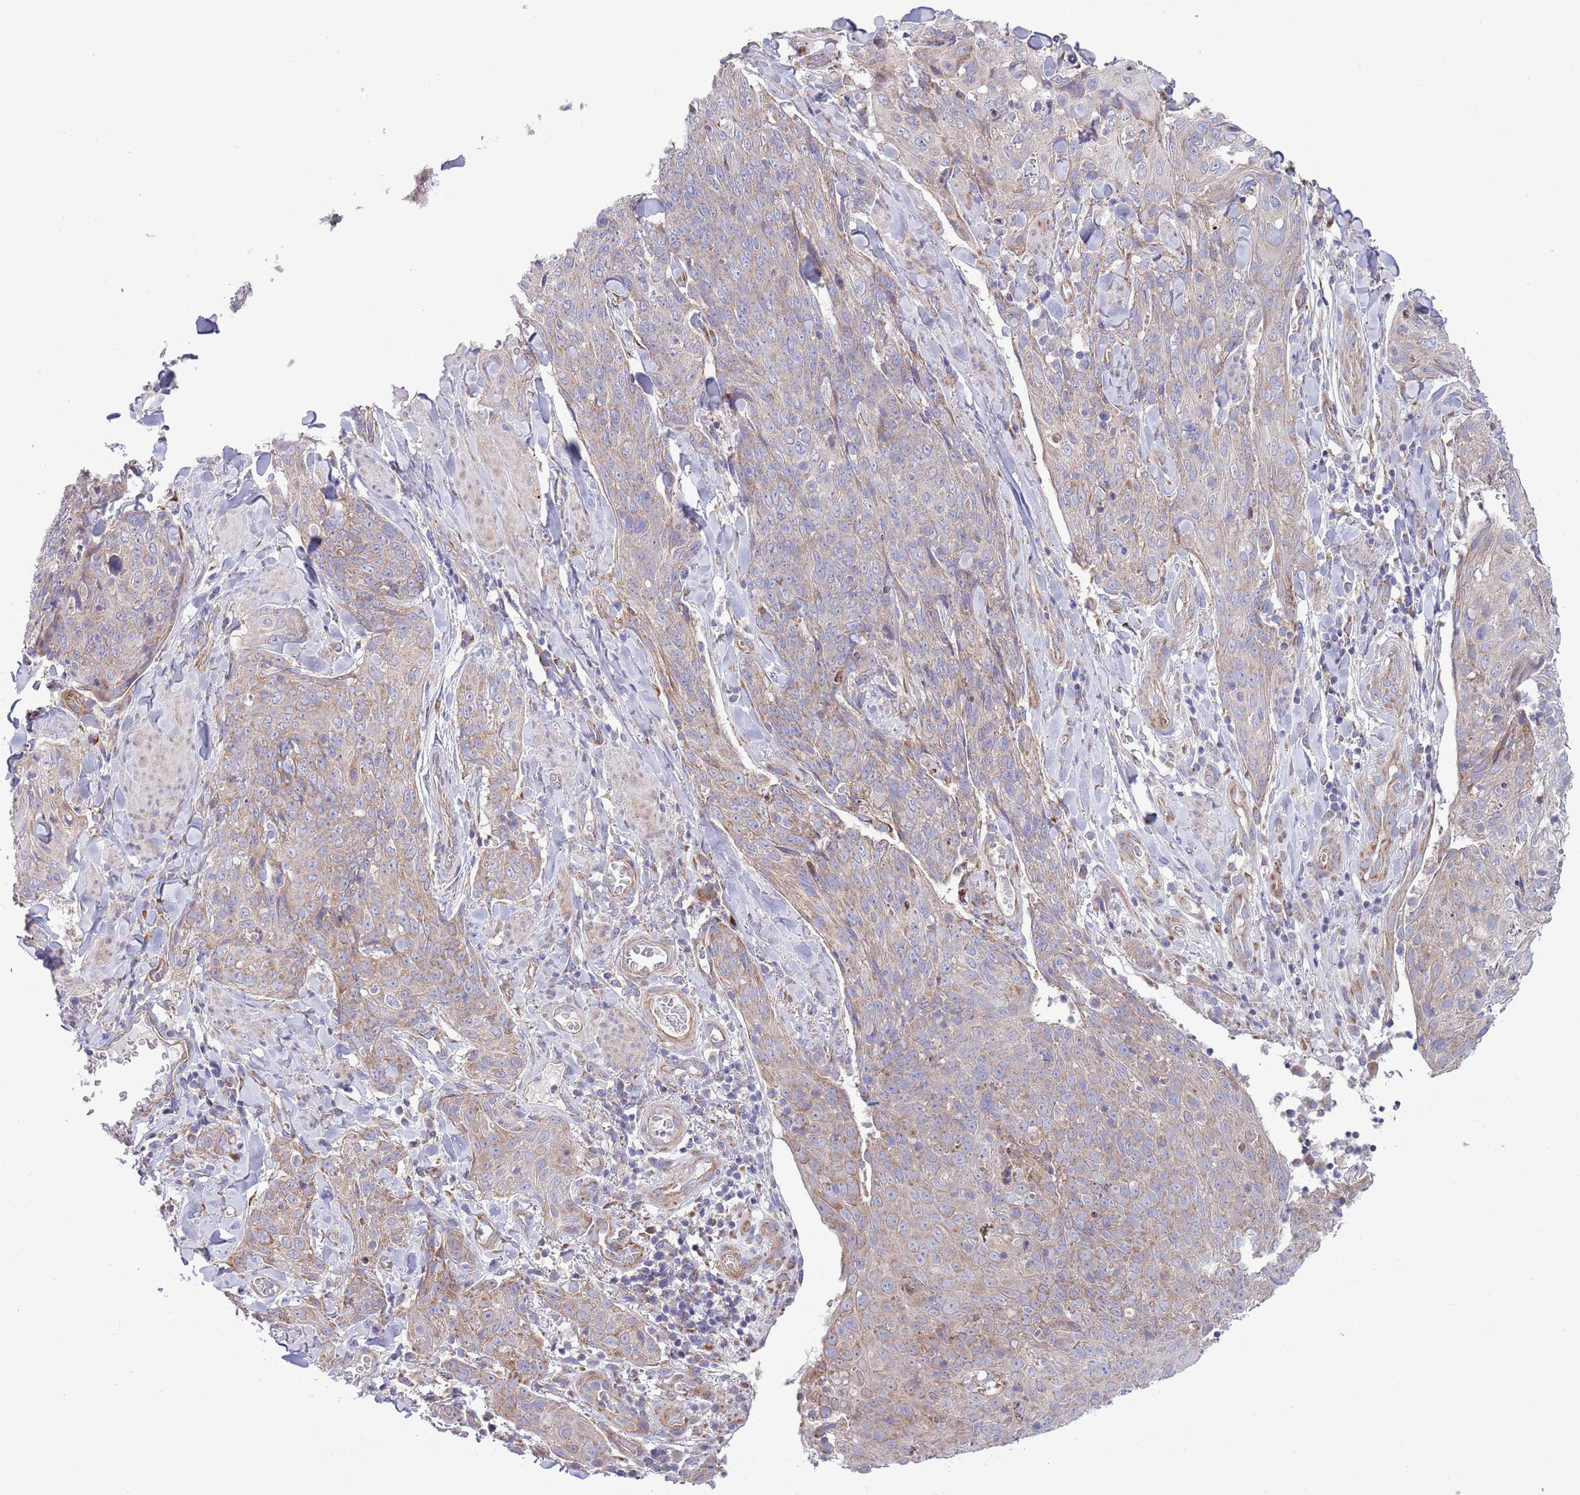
{"staining": {"intensity": "weak", "quantity": "<25%", "location": "cytoplasmic/membranous"}, "tissue": "skin cancer", "cell_type": "Tumor cells", "image_type": "cancer", "snomed": [{"axis": "morphology", "description": "Squamous cell carcinoma, NOS"}, {"axis": "topography", "description": "Skin"}, {"axis": "topography", "description": "Vulva"}], "caption": "There is no significant expression in tumor cells of skin cancer (squamous cell carcinoma). (Stains: DAB IHC with hematoxylin counter stain, Microscopy: brightfield microscopy at high magnification).", "gene": "TOMM5", "patient": {"sex": "female", "age": 85}}